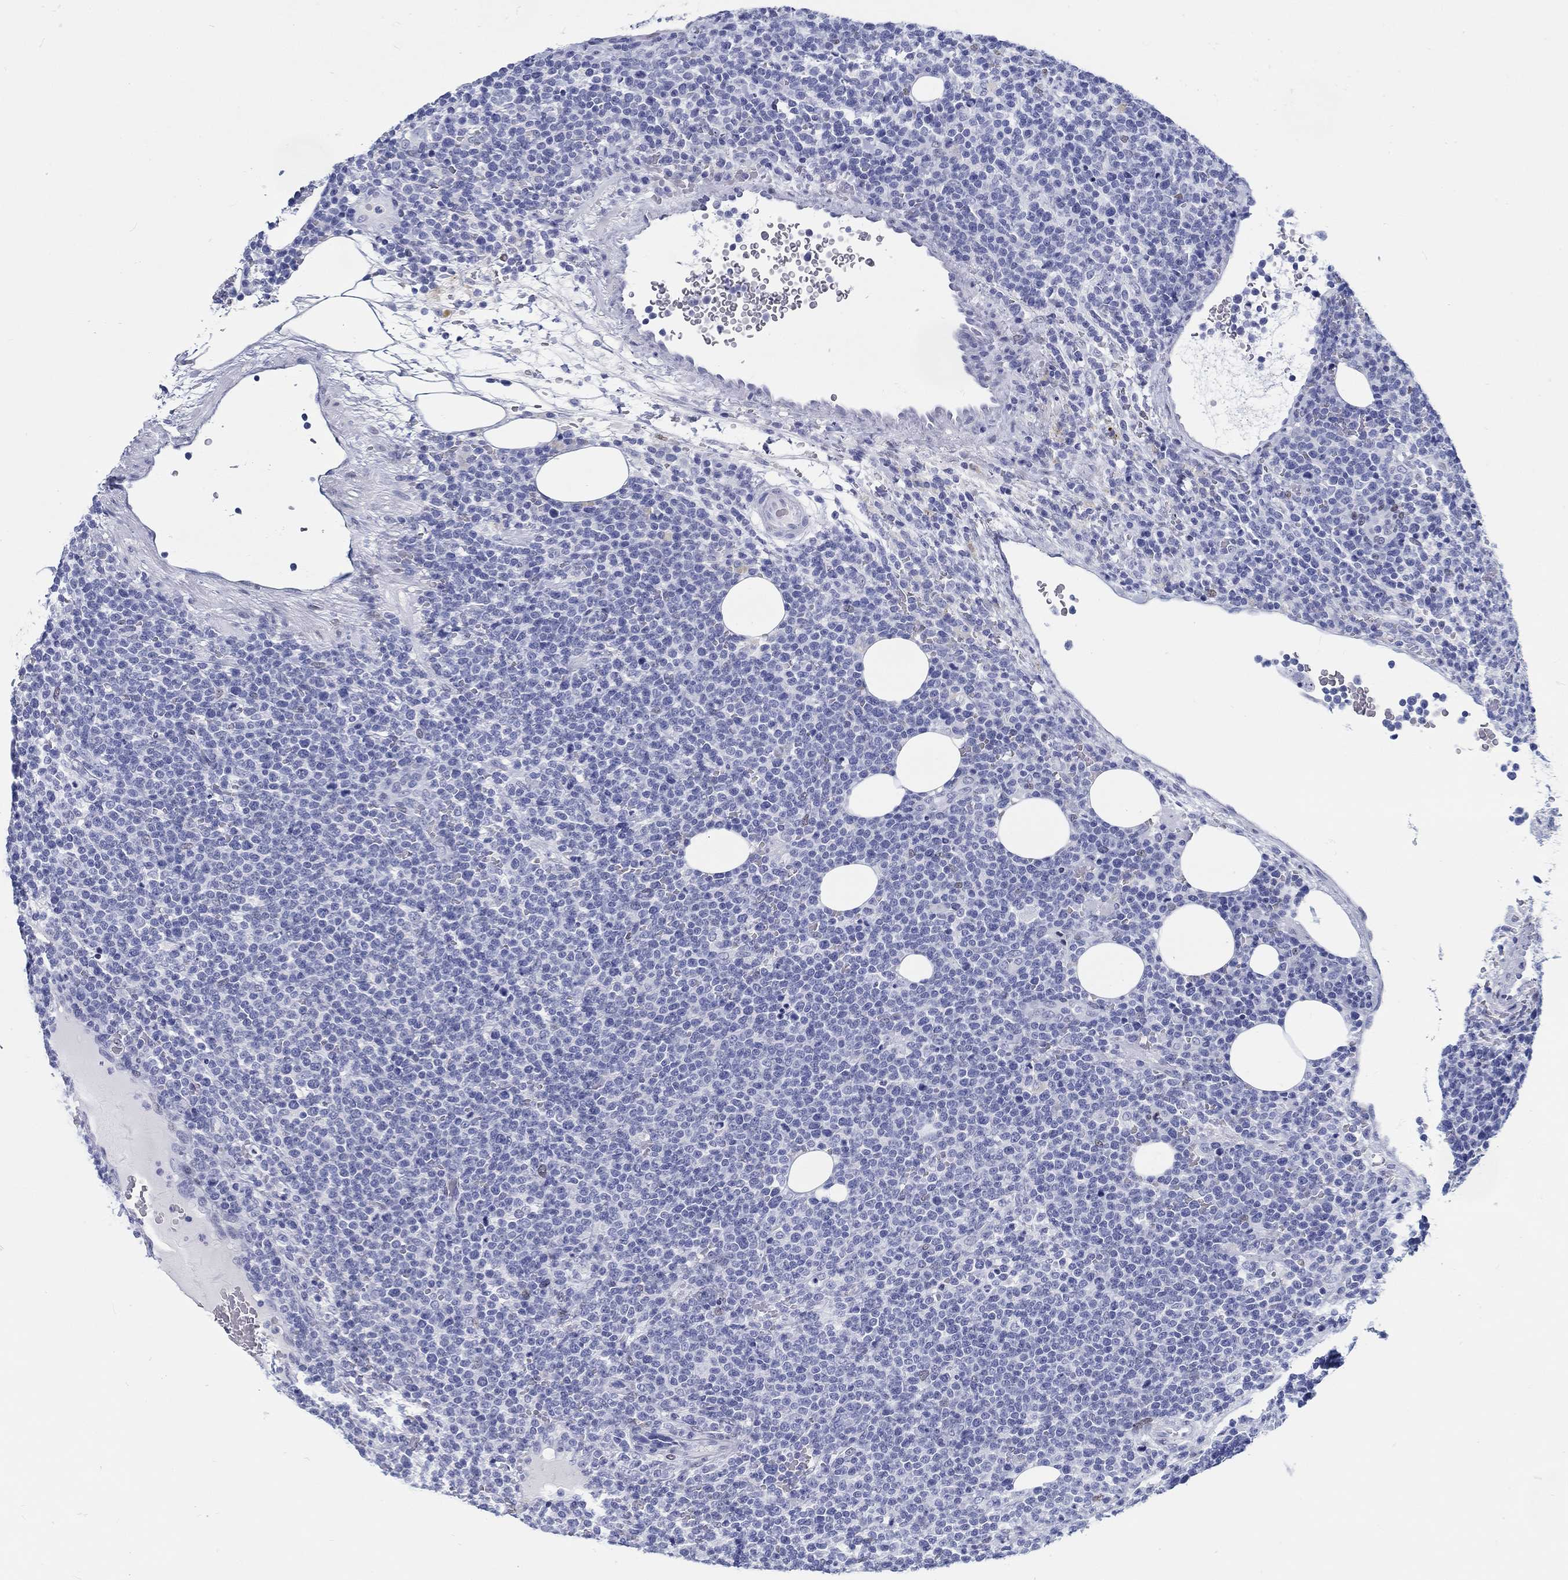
{"staining": {"intensity": "negative", "quantity": "none", "location": "none"}, "tissue": "lymphoma", "cell_type": "Tumor cells", "image_type": "cancer", "snomed": [{"axis": "morphology", "description": "Malignant lymphoma, non-Hodgkin's type, High grade"}, {"axis": "topography", "description": "Lymph node"}], "caption": "Lymphoma stained for a protein using immunohistochemistry (IHC) displays no positivity tumor cells.", "gene": "H1-1", "patient": {"sex": "male", "age": 61}}